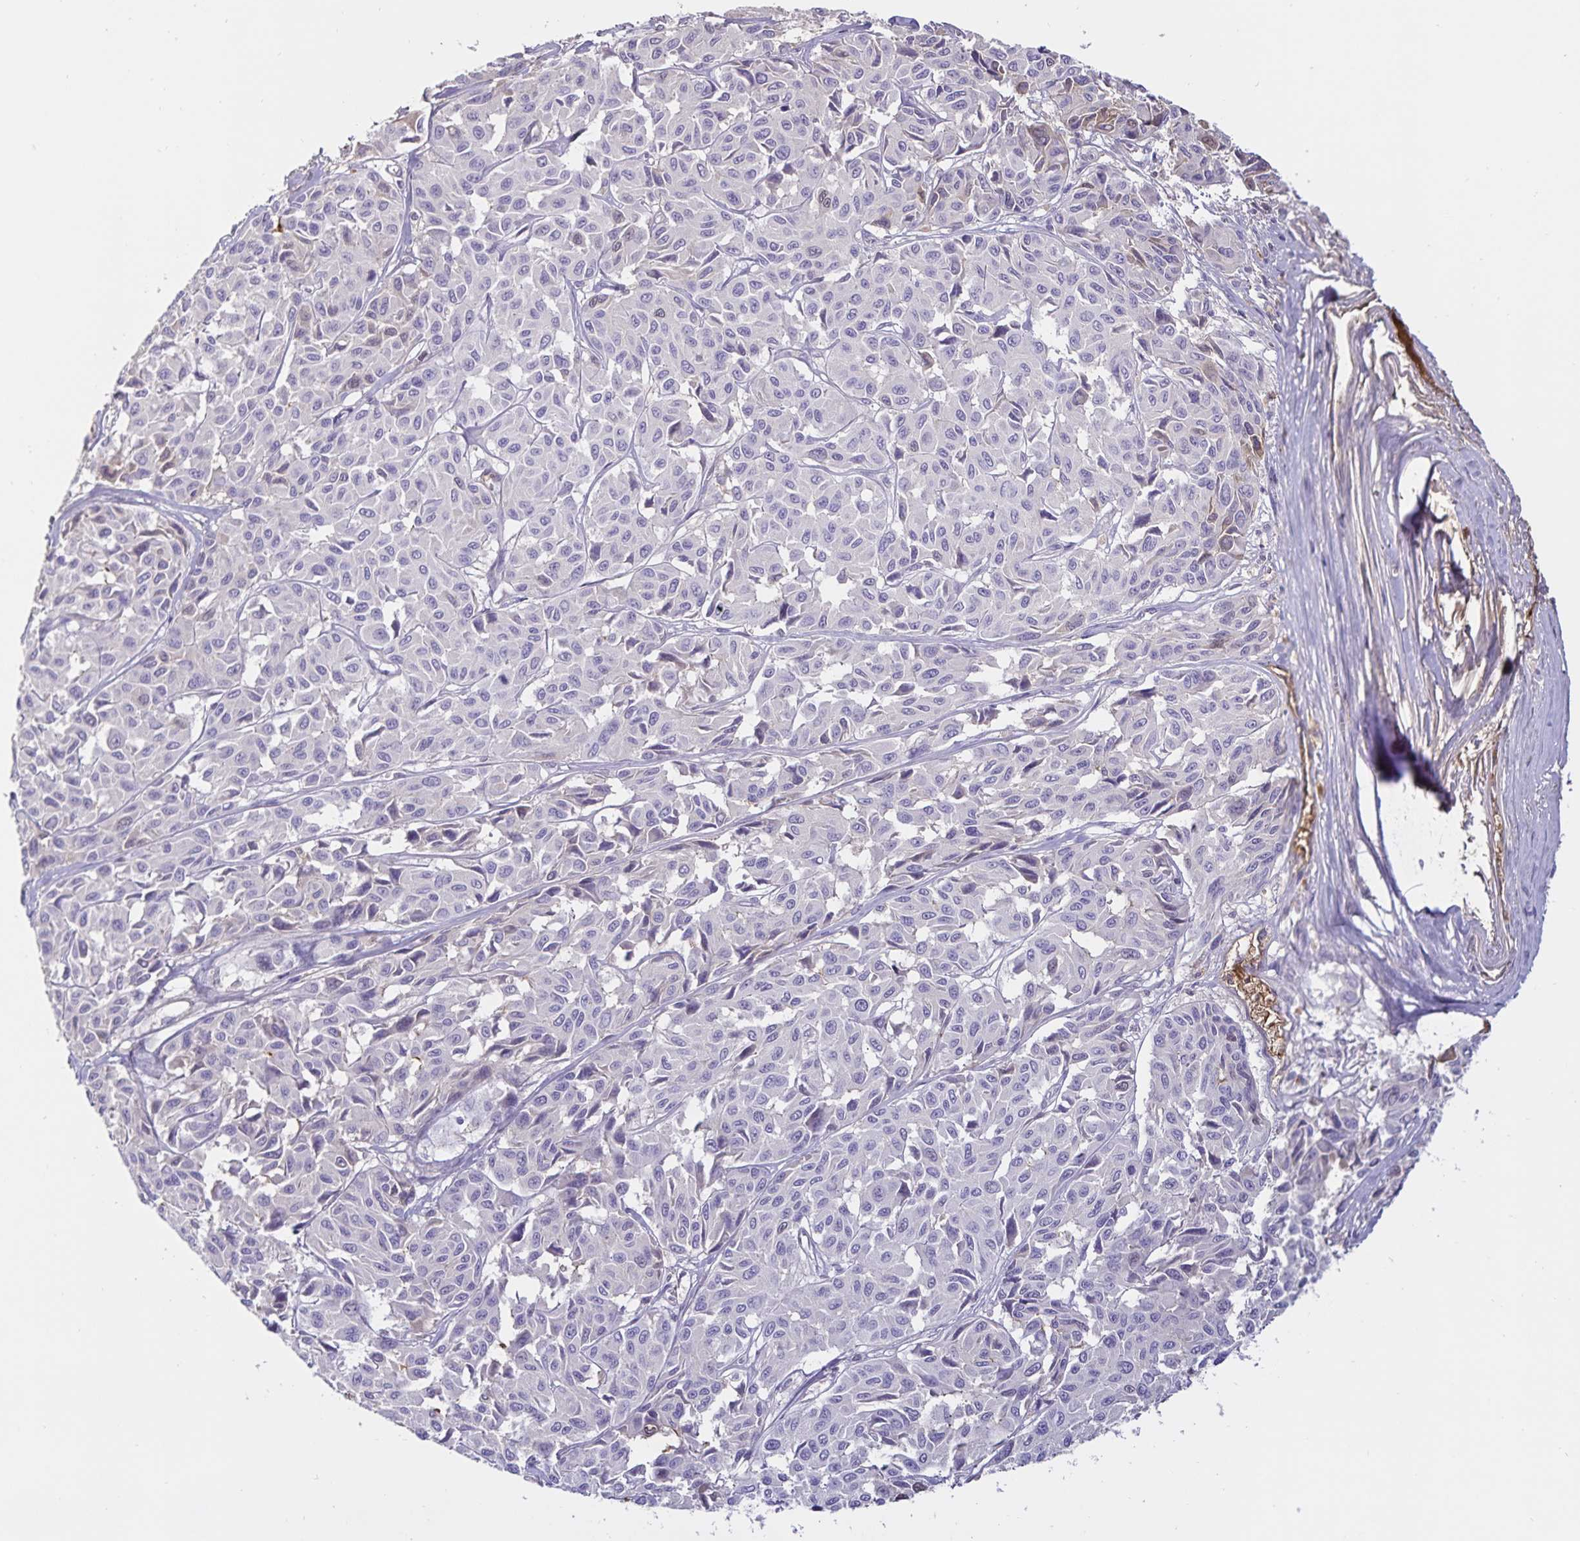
{"staining": {"intensity": "negative", "quantity": "none", "location": "none"}, "tissue": "melanoma", "cell_type": "Tumor cells", "image_type": "cancer", "snomed": [{"axis": "morphology", "description": "Malignant melanoma, NOS"}, {"axis": "topography", "description": "Skin"}], "caption": "There is no significant staining in tumor cells of malignant melanoma.", "gene": "FGG", "patient": {"sex": "female", "age": 66}}